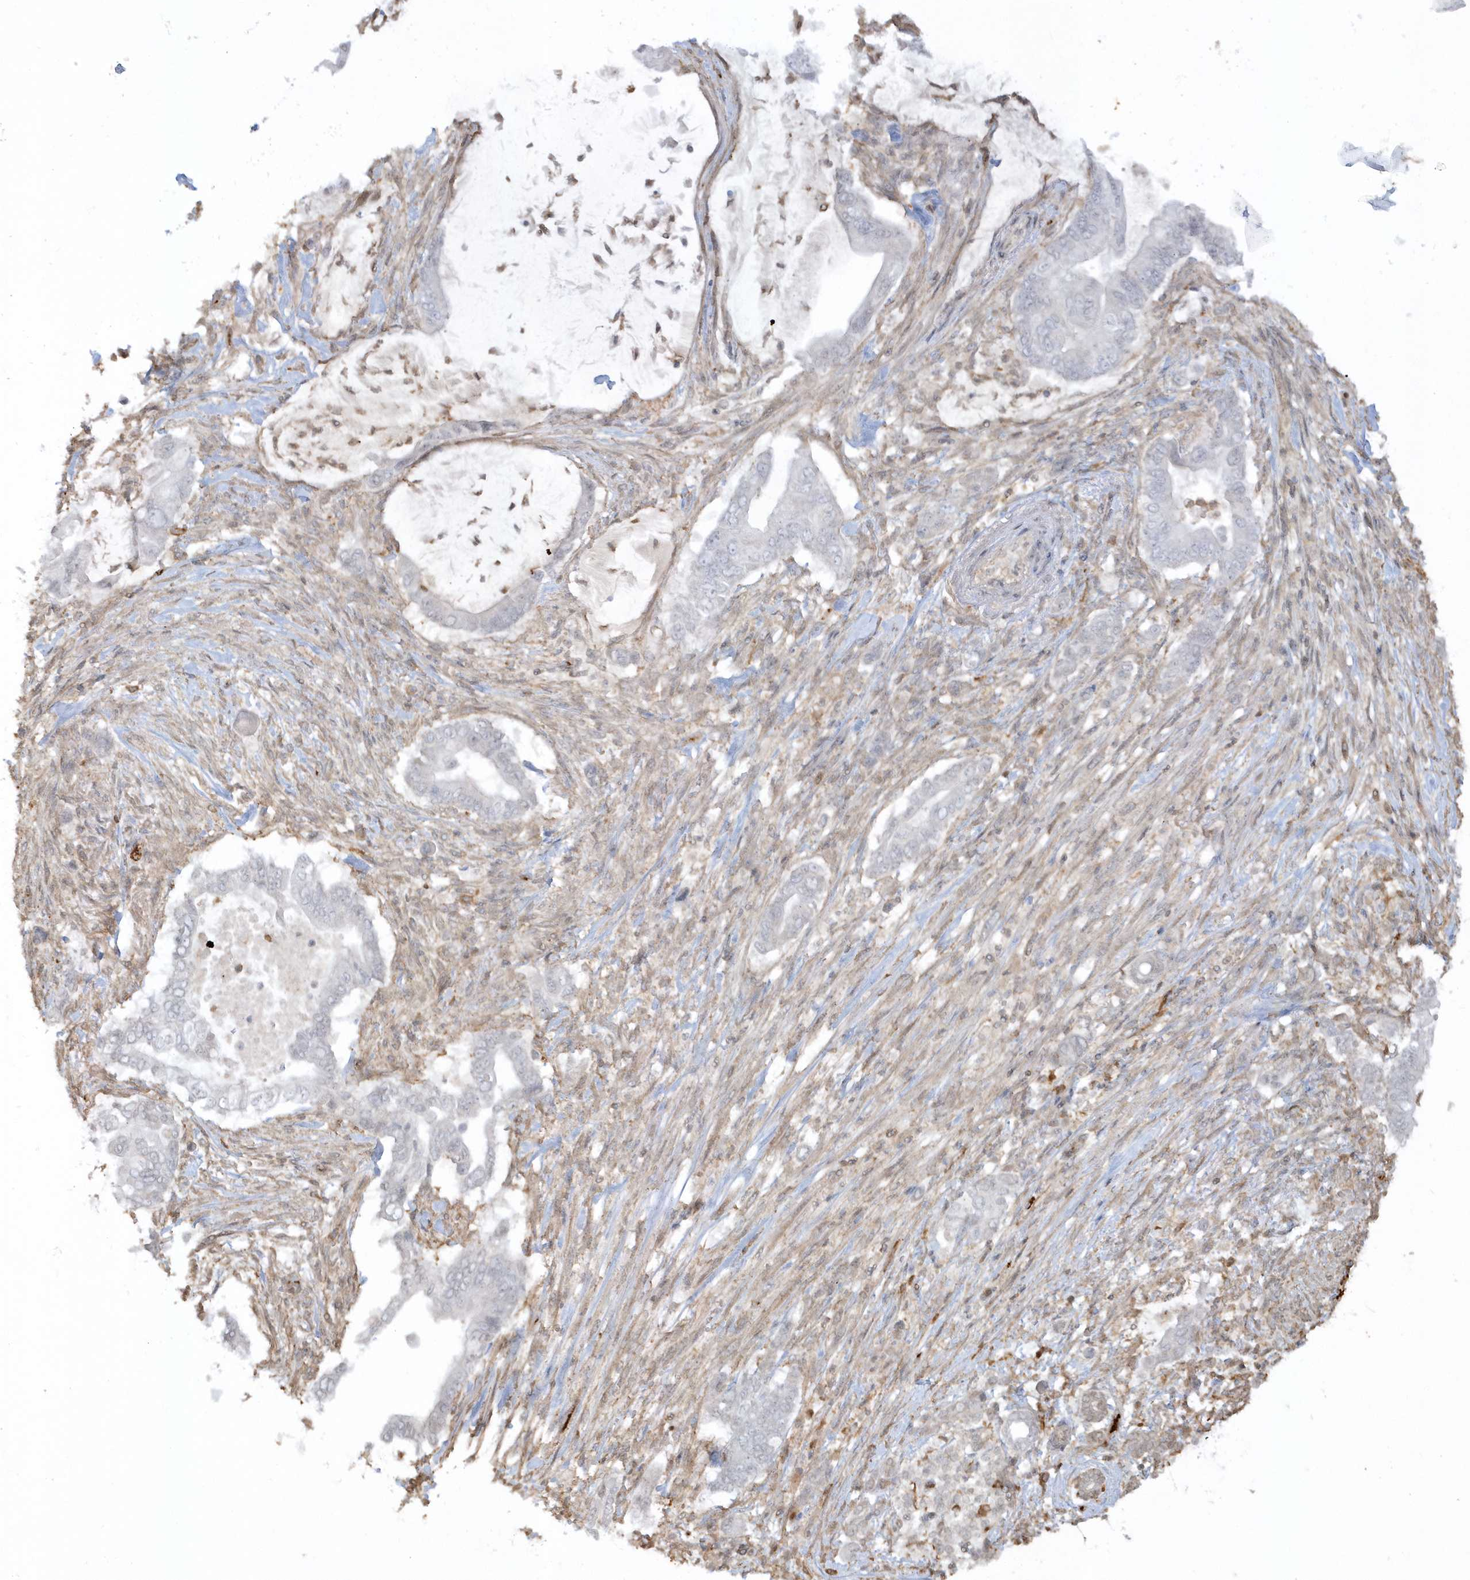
{"staining": {"intensity": "negative", "quantity": "none", "location": "none"}, "tissue": "pancreatic cancer", "cell_type": "Tumor cells", "image_type": "cancer", "snomed": [{"axis": "morphology", "description": "Adenocarcinoma, NOS"}, {"axis": "topography", "description": "Pancreas"}], "caption": "IHC of human adenocarcinoma (pancreatic) shows no positivity in tumor cells.", "gene": "BSN", "patient": {"sex": "male", "age": 68}}